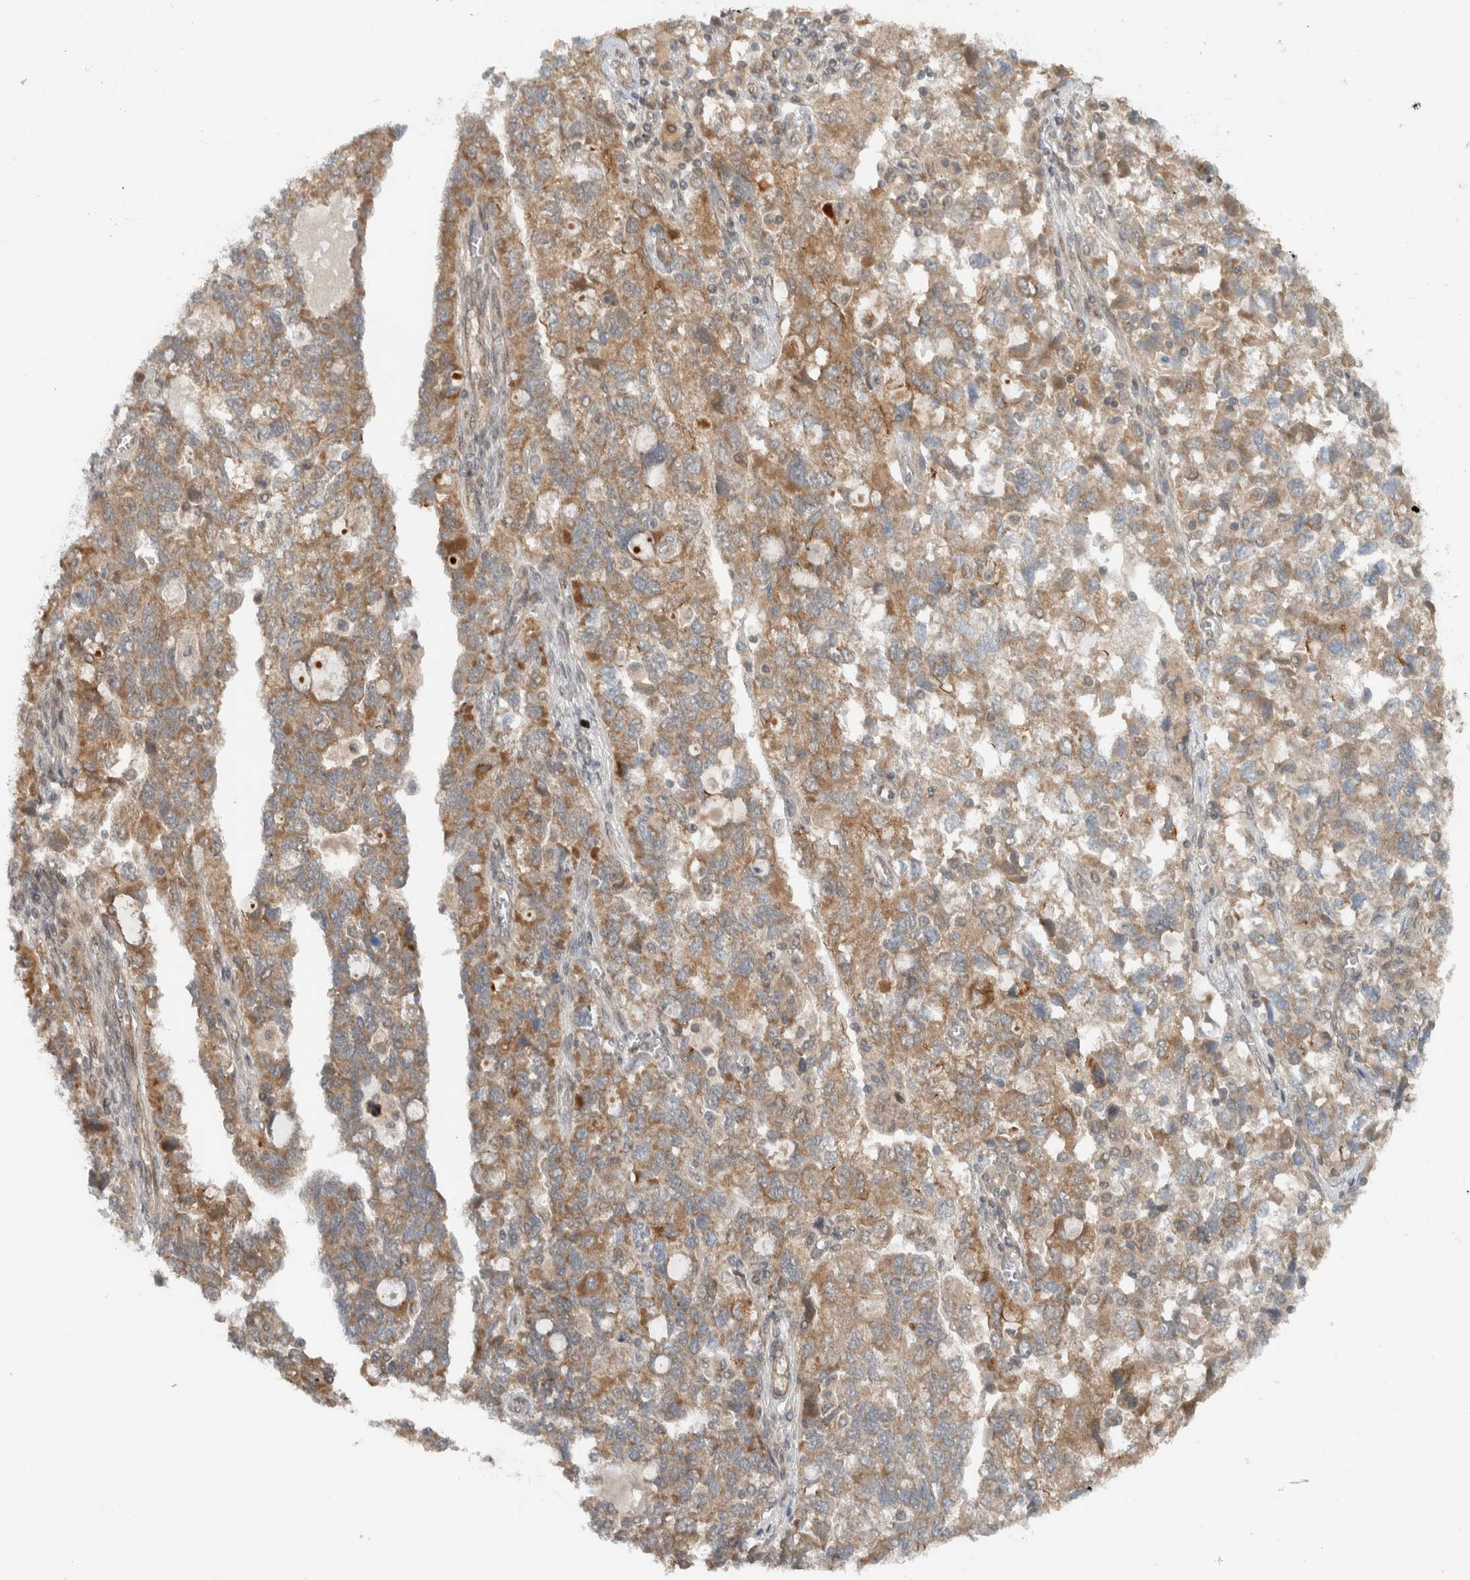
{"staining": {"intensity": "weak", "quantity": ">75%", "location": "cytoplasmic/membranous"}, "tissue": "ovarian cancer", "cell_type": "Tumor cells", "image_type": "cancer", "snomed": [{"axis": "morphology", "description": "Carcinoma, NOS"}, {"axis": "morphology", "description": "Cystadenocarcinoma, serous, NOS"}, {"axis": "topography", "description": "Ovary"}], "caption": "A brown stain highlights weak cytoplasmic/membranous staining of a protein in ovarian cancer (carcinoma) tumor cells.", "gene": "KLHL6", "patient": {"sex": "female", "age": 69}}